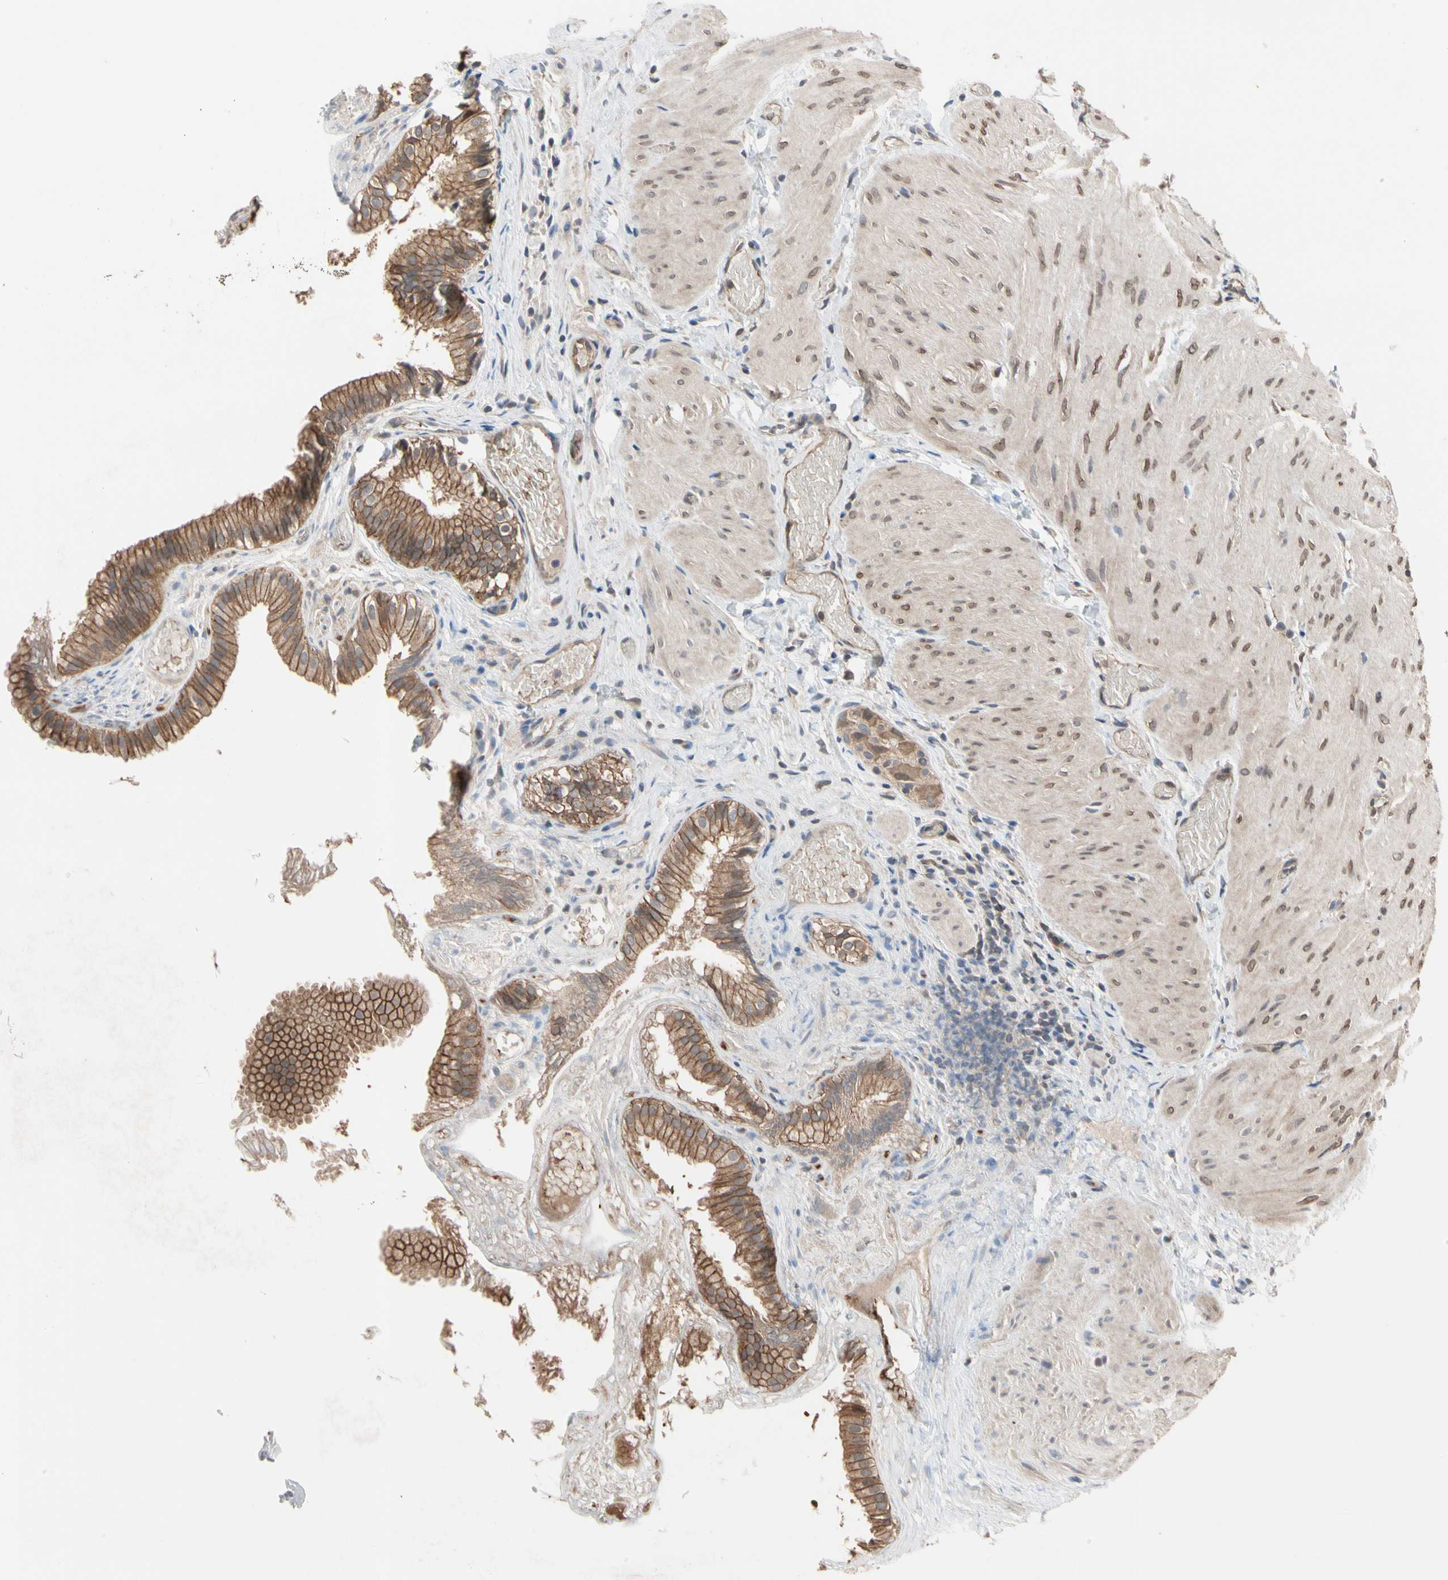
{"staining": {"intensity": "strong", "quantity": ">75%", "location": "cytoplasmic/membranous"}, "tissue": "gallbladder", "cell_type": "Glandular cells", "image_type": "normal", "snomed": [{"axis": "morphology", "description": "Normal tissue, NOS"}, {"axis": "topography", "description": "Gallbladder"}], "caption": "Immunohistochemistry (DAB) staining of unremarkable human gallbladder displays strong cytoplasmic/membranous protein staining in approximately >75% of glandular cells. (Stains: DAB (3,3'-diaminobenzidine) in brown, nuclei in blue, Microscopy: brightfield microscopy at high magnification).", "gene": "DPP8", "patient": {"sex": "female", "age": 26}}